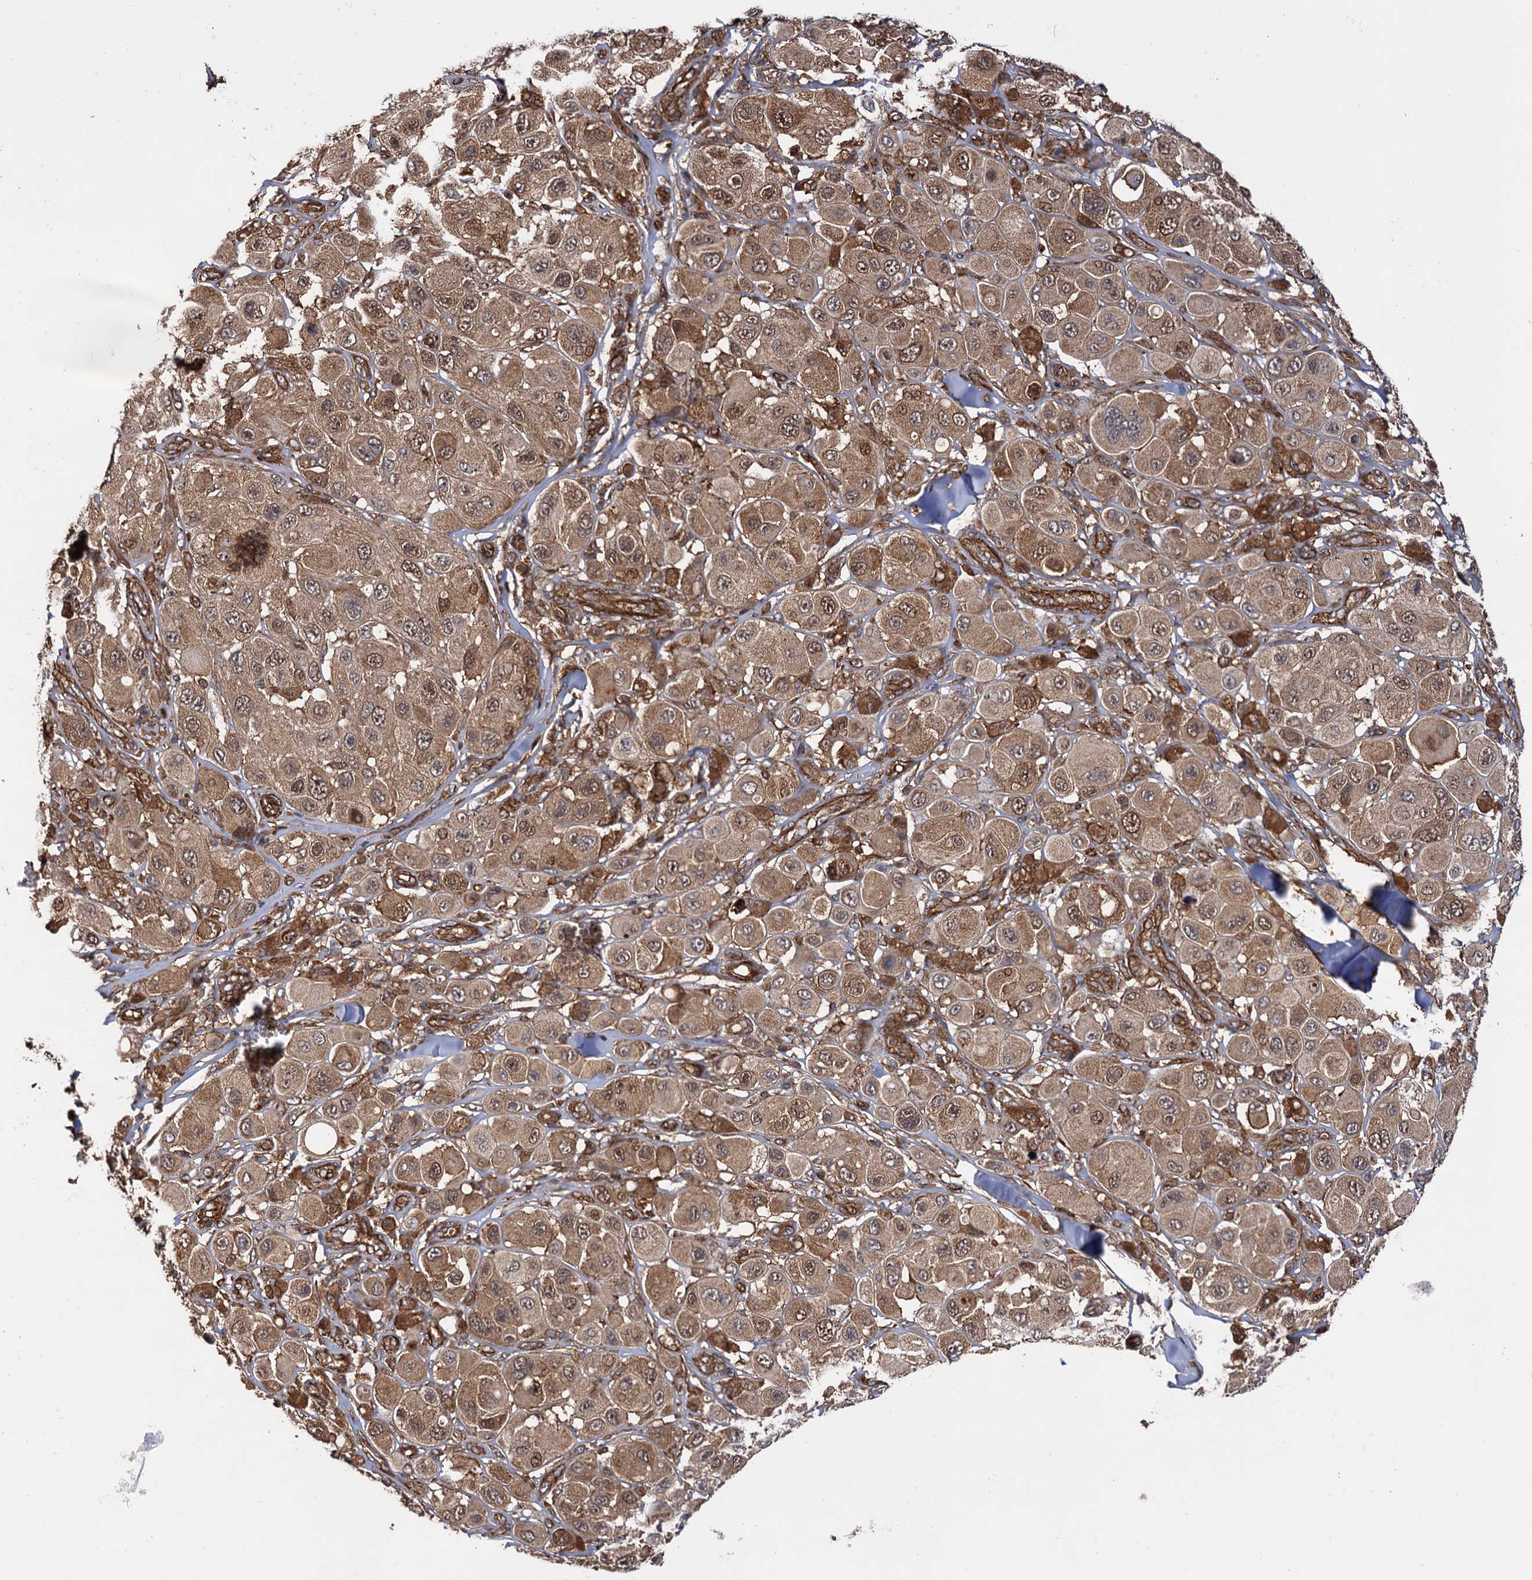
{"staining": {"intensity": "moderate", "quantity": ">75%", "location": "cytoplasmic/membranous,nuclear"}, "tissue": "melanoma", "cell_type": "Tumor cells", "image_type": "cancer", "snomed": [{"axis": "morphology", "description": "Malignant melanoma, Metastatic site"}, {"axis": "topography", "description": "Skin"}], "caption": "IHC image of human malignant melanoma (metastatic site) stained for a protein (brown), which reveals medium levels of moderate cytoplasmic/membranous and nuclear expression in about >75% of tumor cells.", "gene": "ATP8B4", "patient": {"sex": "male", "age": 41}}